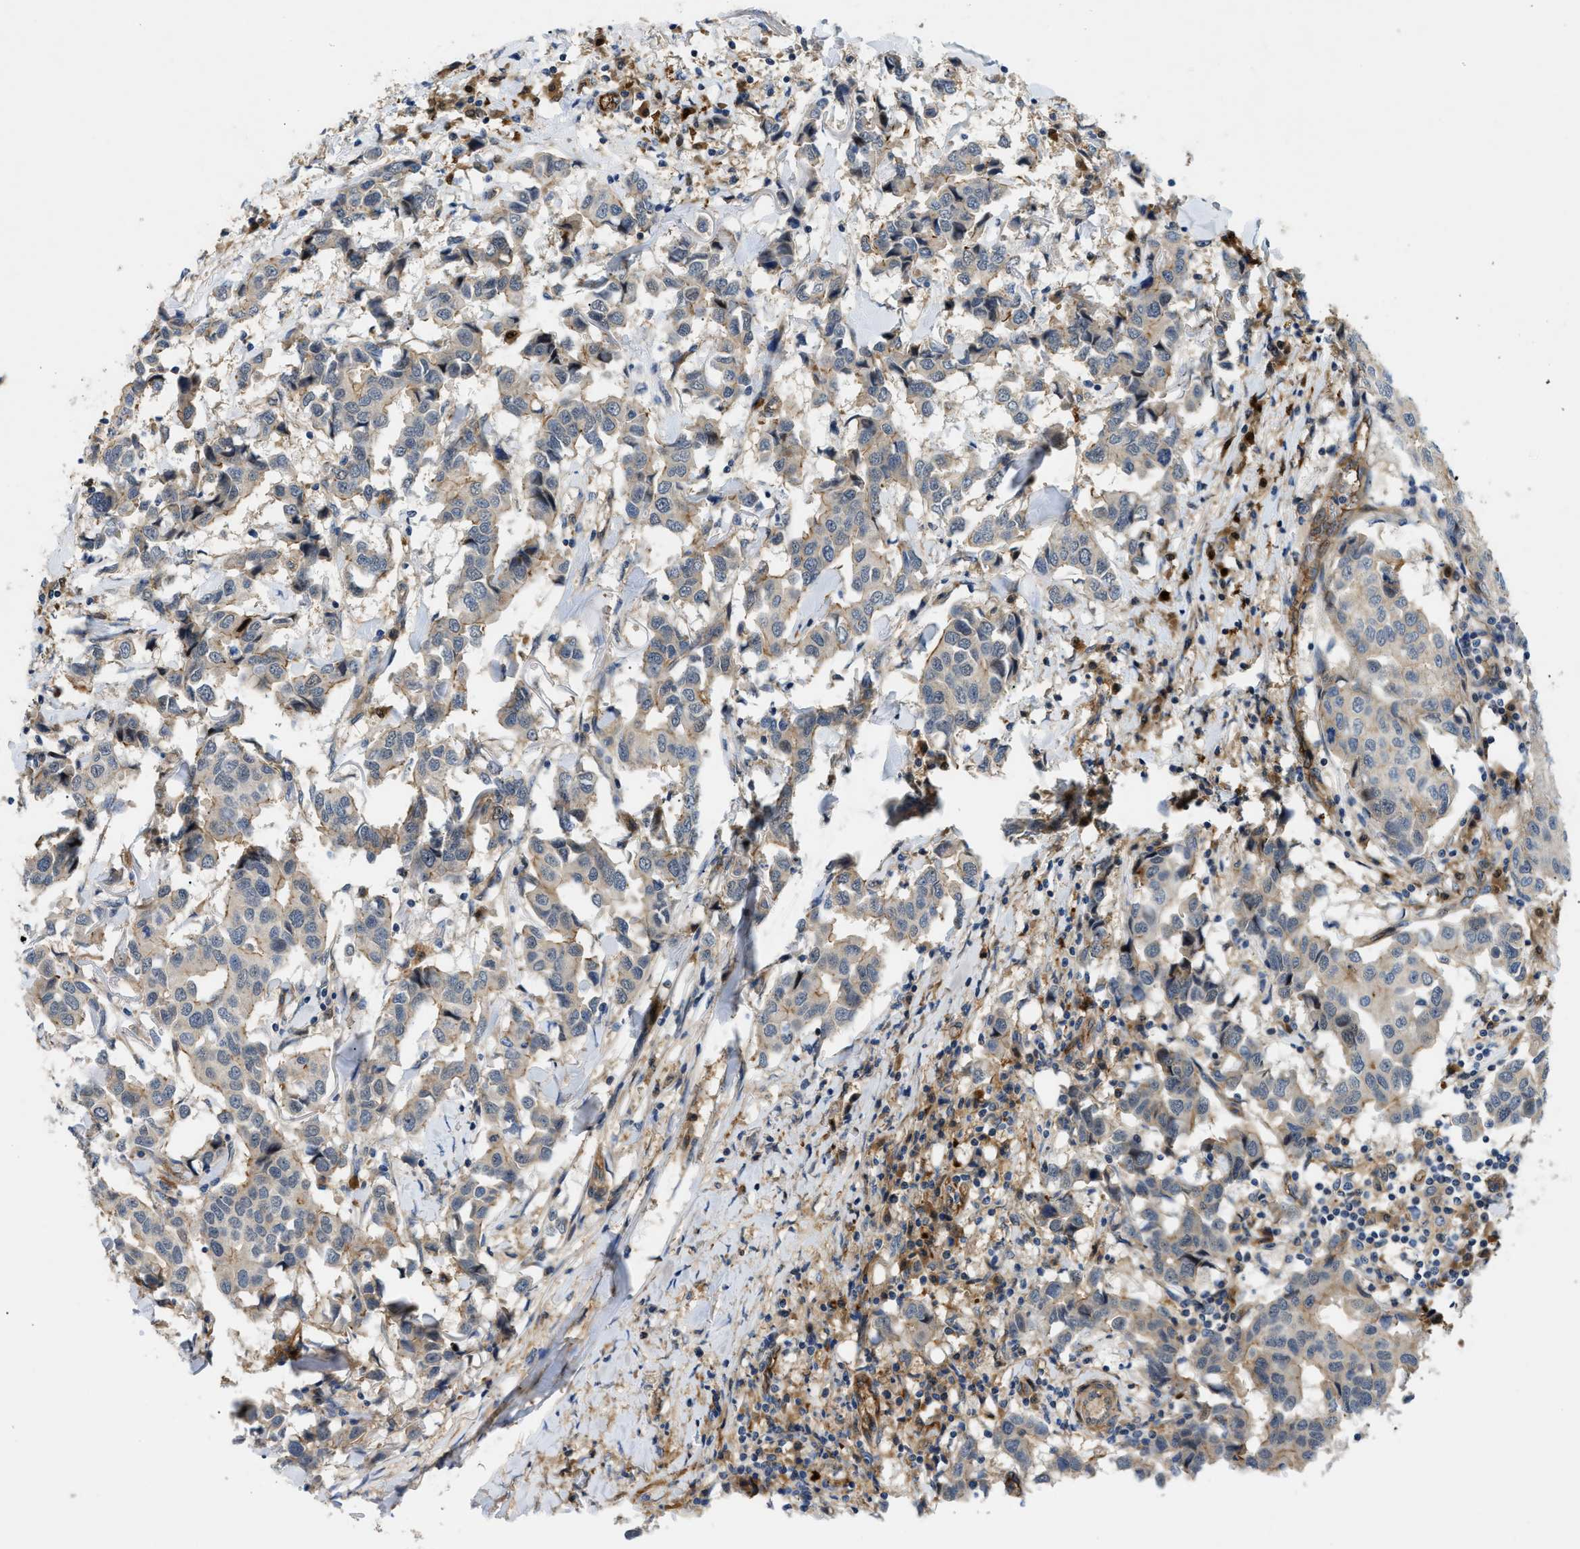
{"staining": {"intensity": "weak", "quantity": "25%-75%", "location": "cytoplasmic/membranous"}, "tissue": "breast cancer", "cell_type": "Tumor cells", "image_type": "cancer", "snomed": [{"axis": "morphology", "description": "Duct carcinoma"}, {"axis": "topography", "description": "Breast"}], "caption": "High-power microscopy captured an immunohistochemistry micrograph of breast cancer, revealing weak cytoplasmic/membranous staining in approximately 25%-75% of tumor cells.", "gene": "TRAK2", "patient": {"sex": "female", "age": 80}}